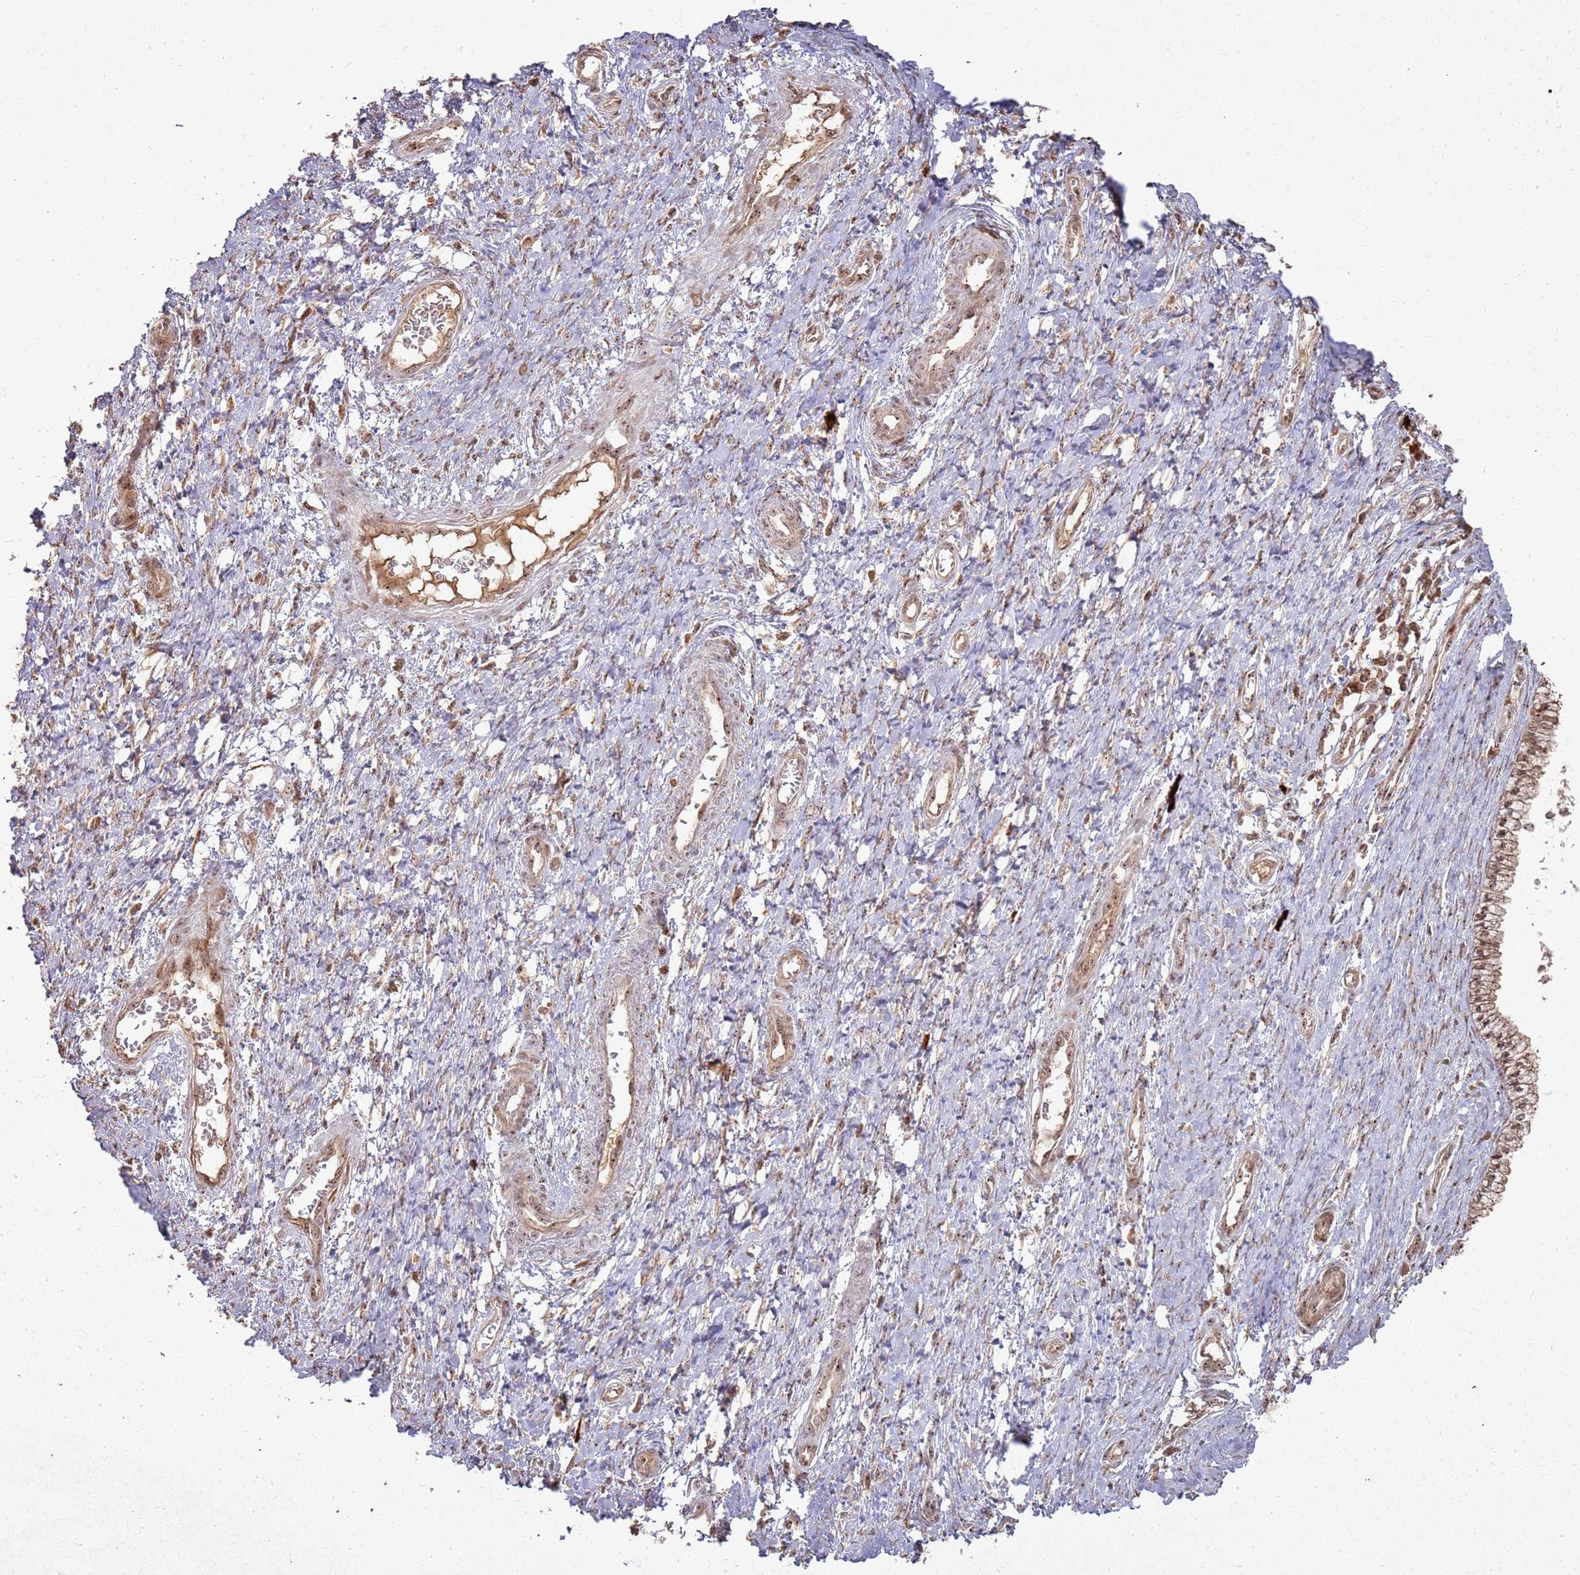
{"staining": {"intensity": "strong", "quantity": ">75%", "location": "cytoplasmic/membranous,nuclear"}, "tissue": "cervix", "cell_type": "Squamous epithelial cells", "image_type": "normal", "snomed": [{"axis": "morphology", "description": "Normal tissue, NOS"}, {"axis": "topography", "description": "Cervix"}], "caption": "IHC of benign cervix demonstrates high levels of strong cytoplasmic/membranous,nuclear positivity in about >75% of squamous epithelial cells.", "gene": "UTP11", "patient": {"sex": "female", "age": 55}}